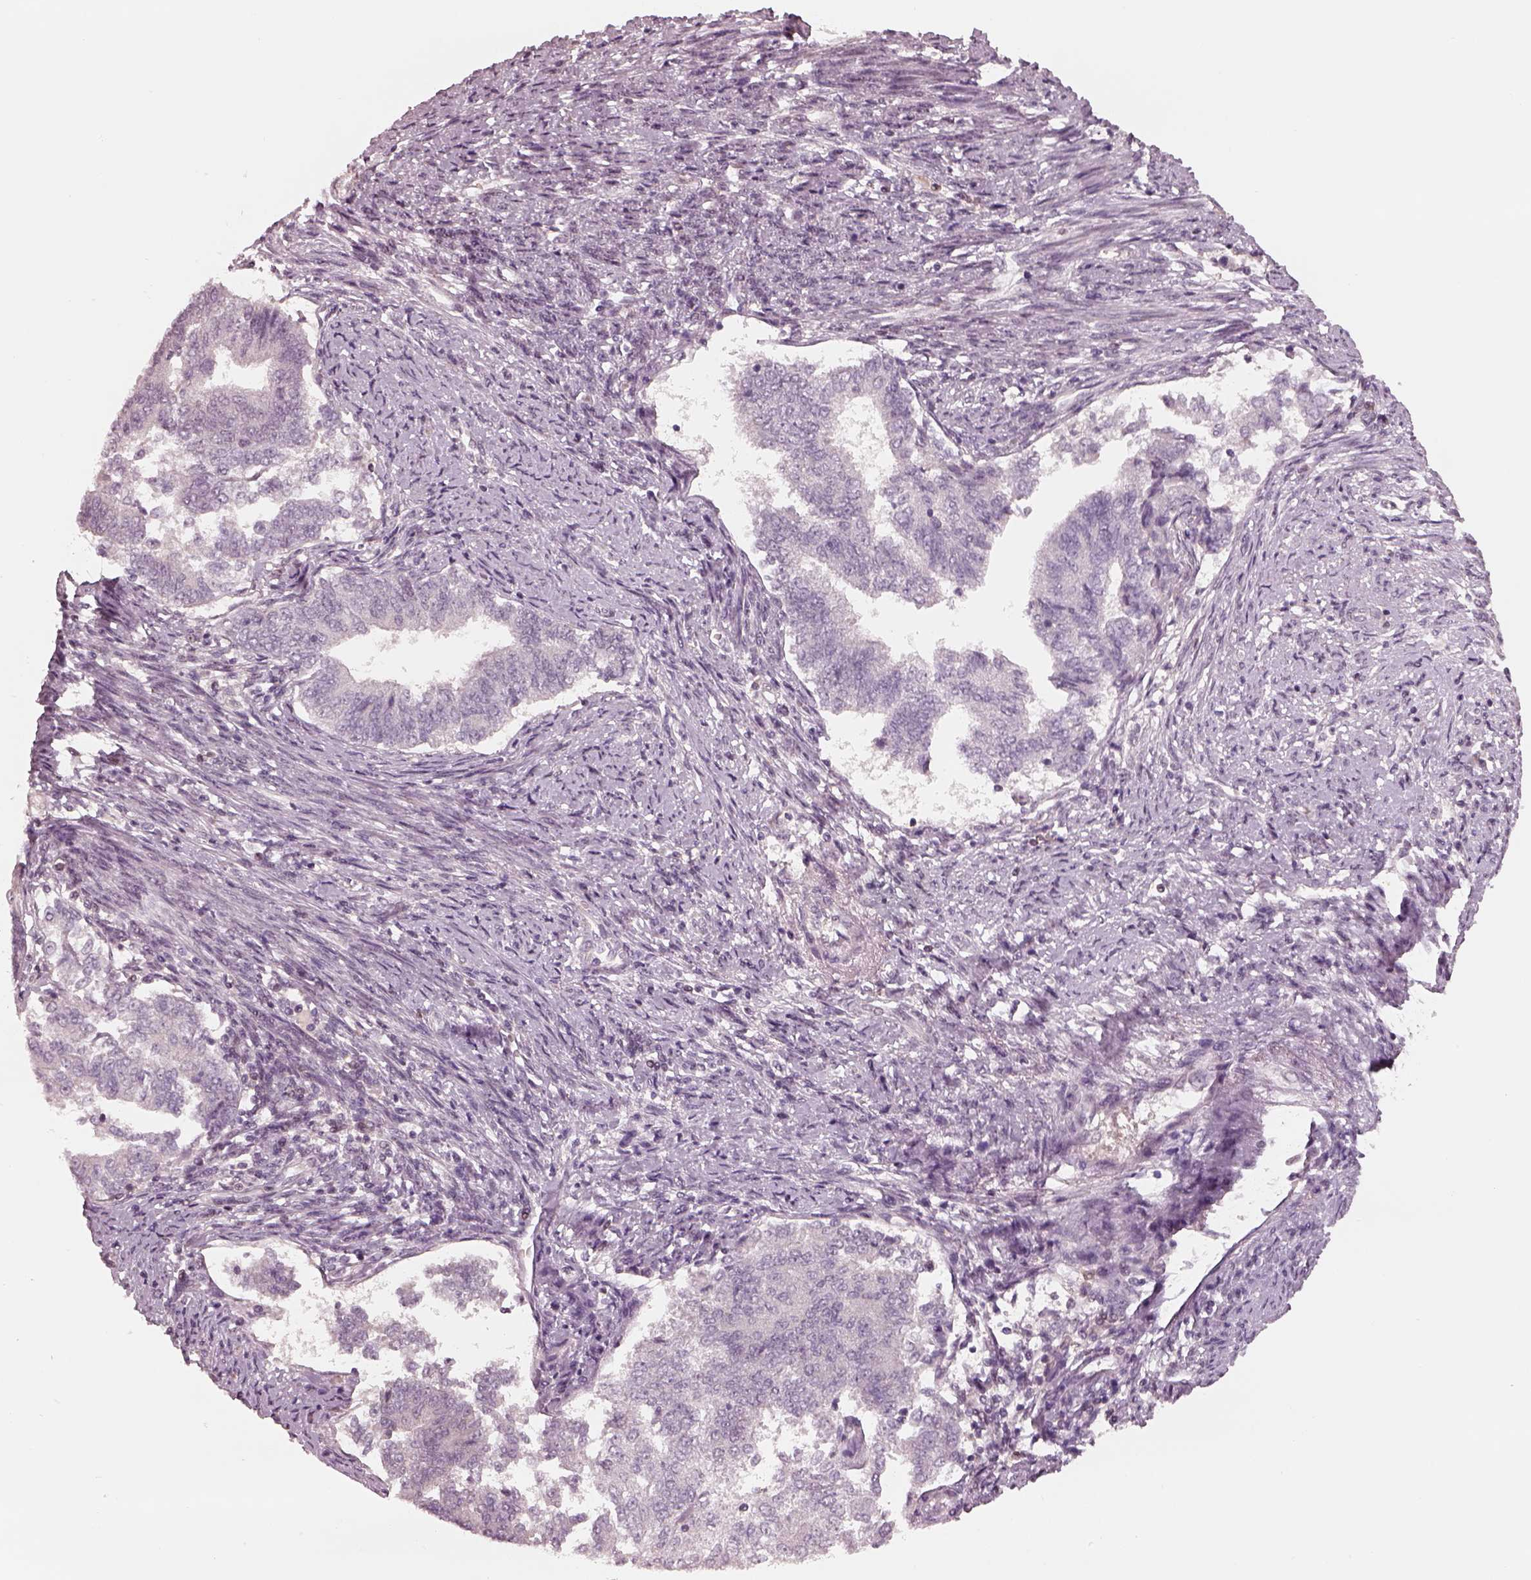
{"staining": {"intensity": "negative", "quantity": "none", "location": "none"}, "tissue": "endometrial cancer", "cell_type": "Tumor cells", "image_type": "cancer", "snomed": [{"axis": "morphology", "description": "Adenocarcinoma, NOS"}, {"axis": "topography", "description": "Endometrium"}], "caption": "IHC of human endometrial cancer shows no positivity in tumor cells. Nuclei are stained in blue.", "gene": "EGR4", "patient": {"sex": "female", "age": 65}}